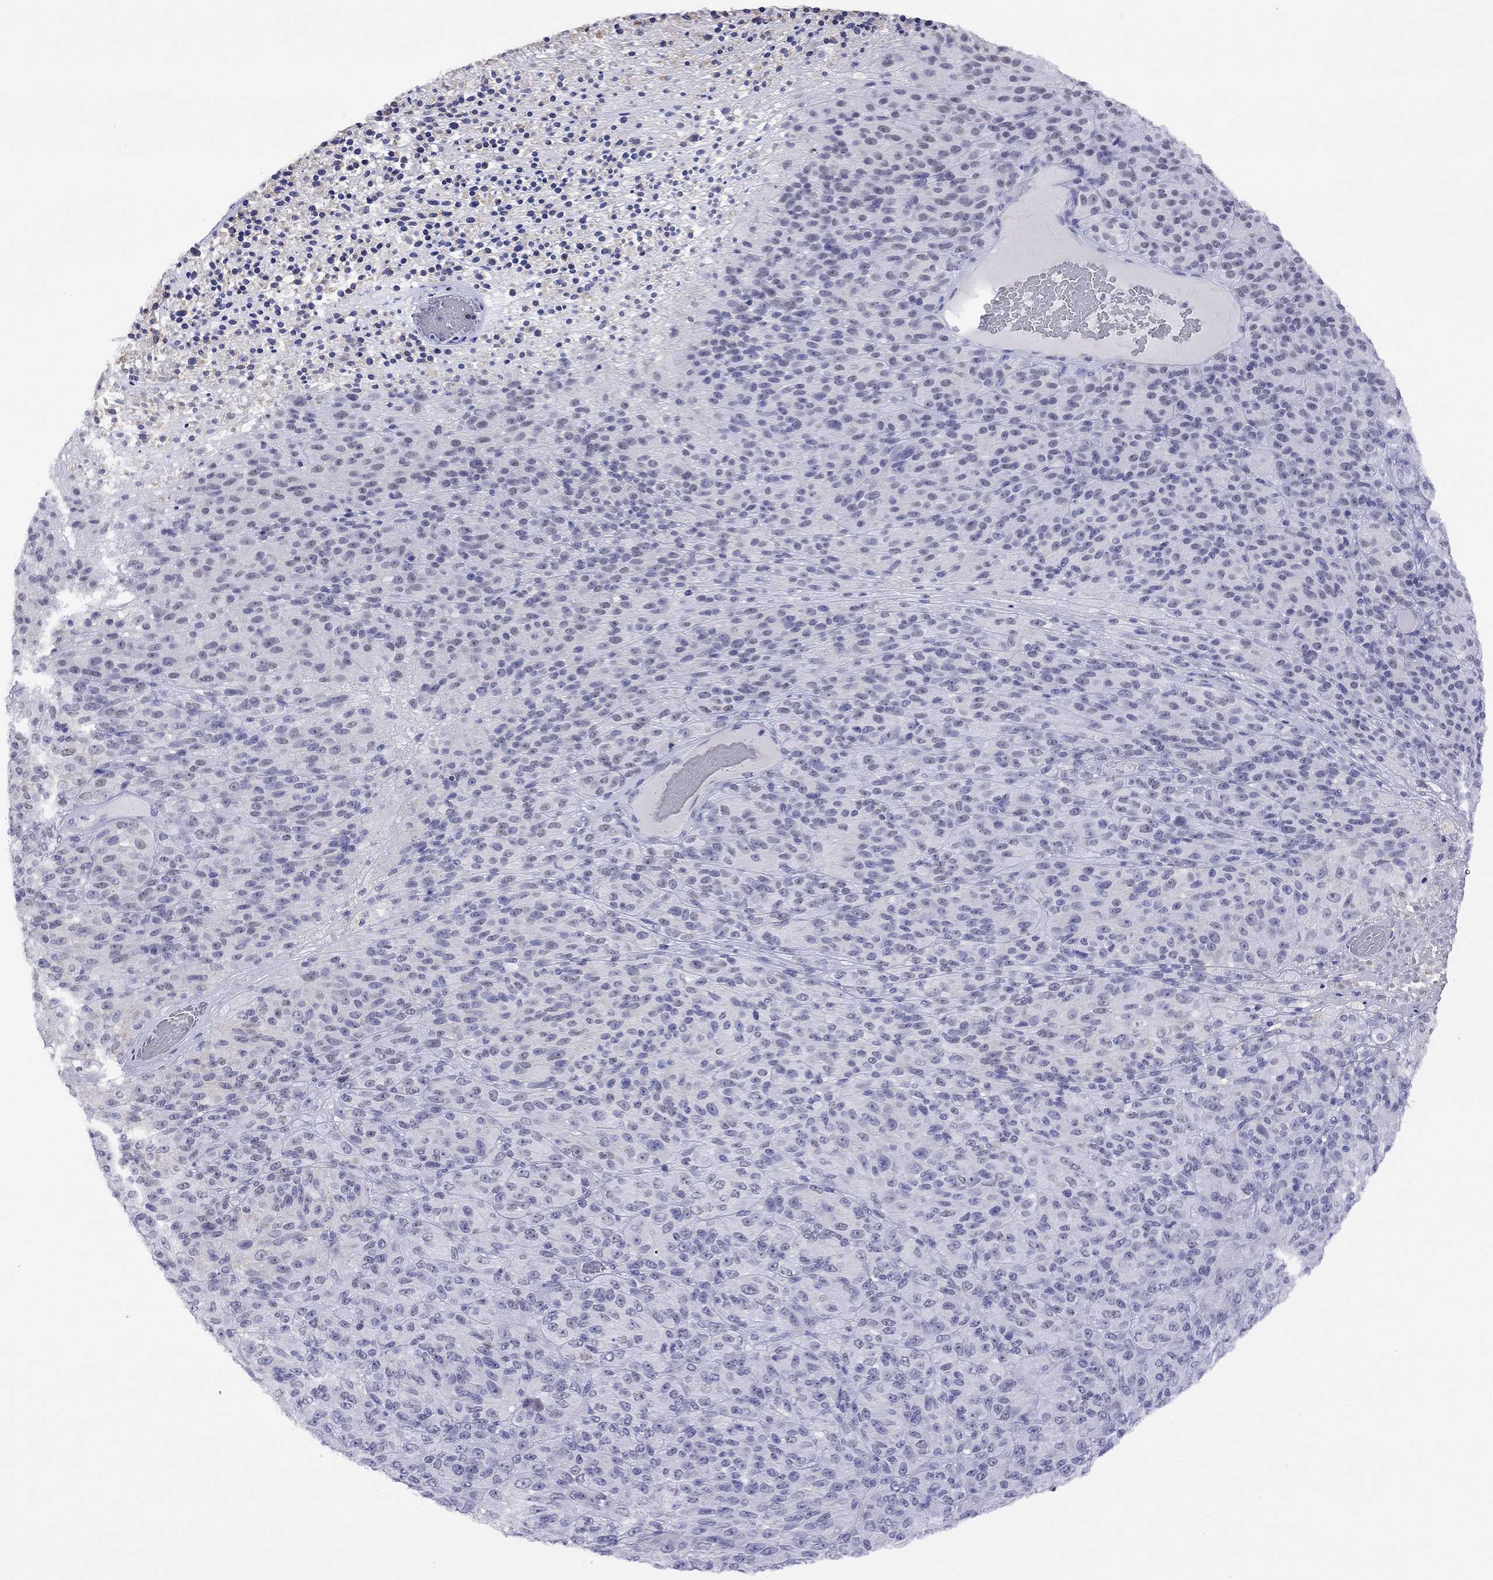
{"staining": {"intensity": "negative", "quantity": "none", "location": "none"}, "tissue": "melanoma", "cell_type": "Tumor cells", "image_type": "cancer", "snomed": [{"axis": "morphology", "description": "Malignant melanoma, Metastatic site"}, {"axis": "topography", "description": "Brain"}], "caption": "Immunohistochemistry histopathology image of malignant melanoma (metastatic site) stained for a protein (brown), which displays no expression in tumor cells.", "gene": "SLC30A8", "patient": {"sex": "female", "age": 56}}